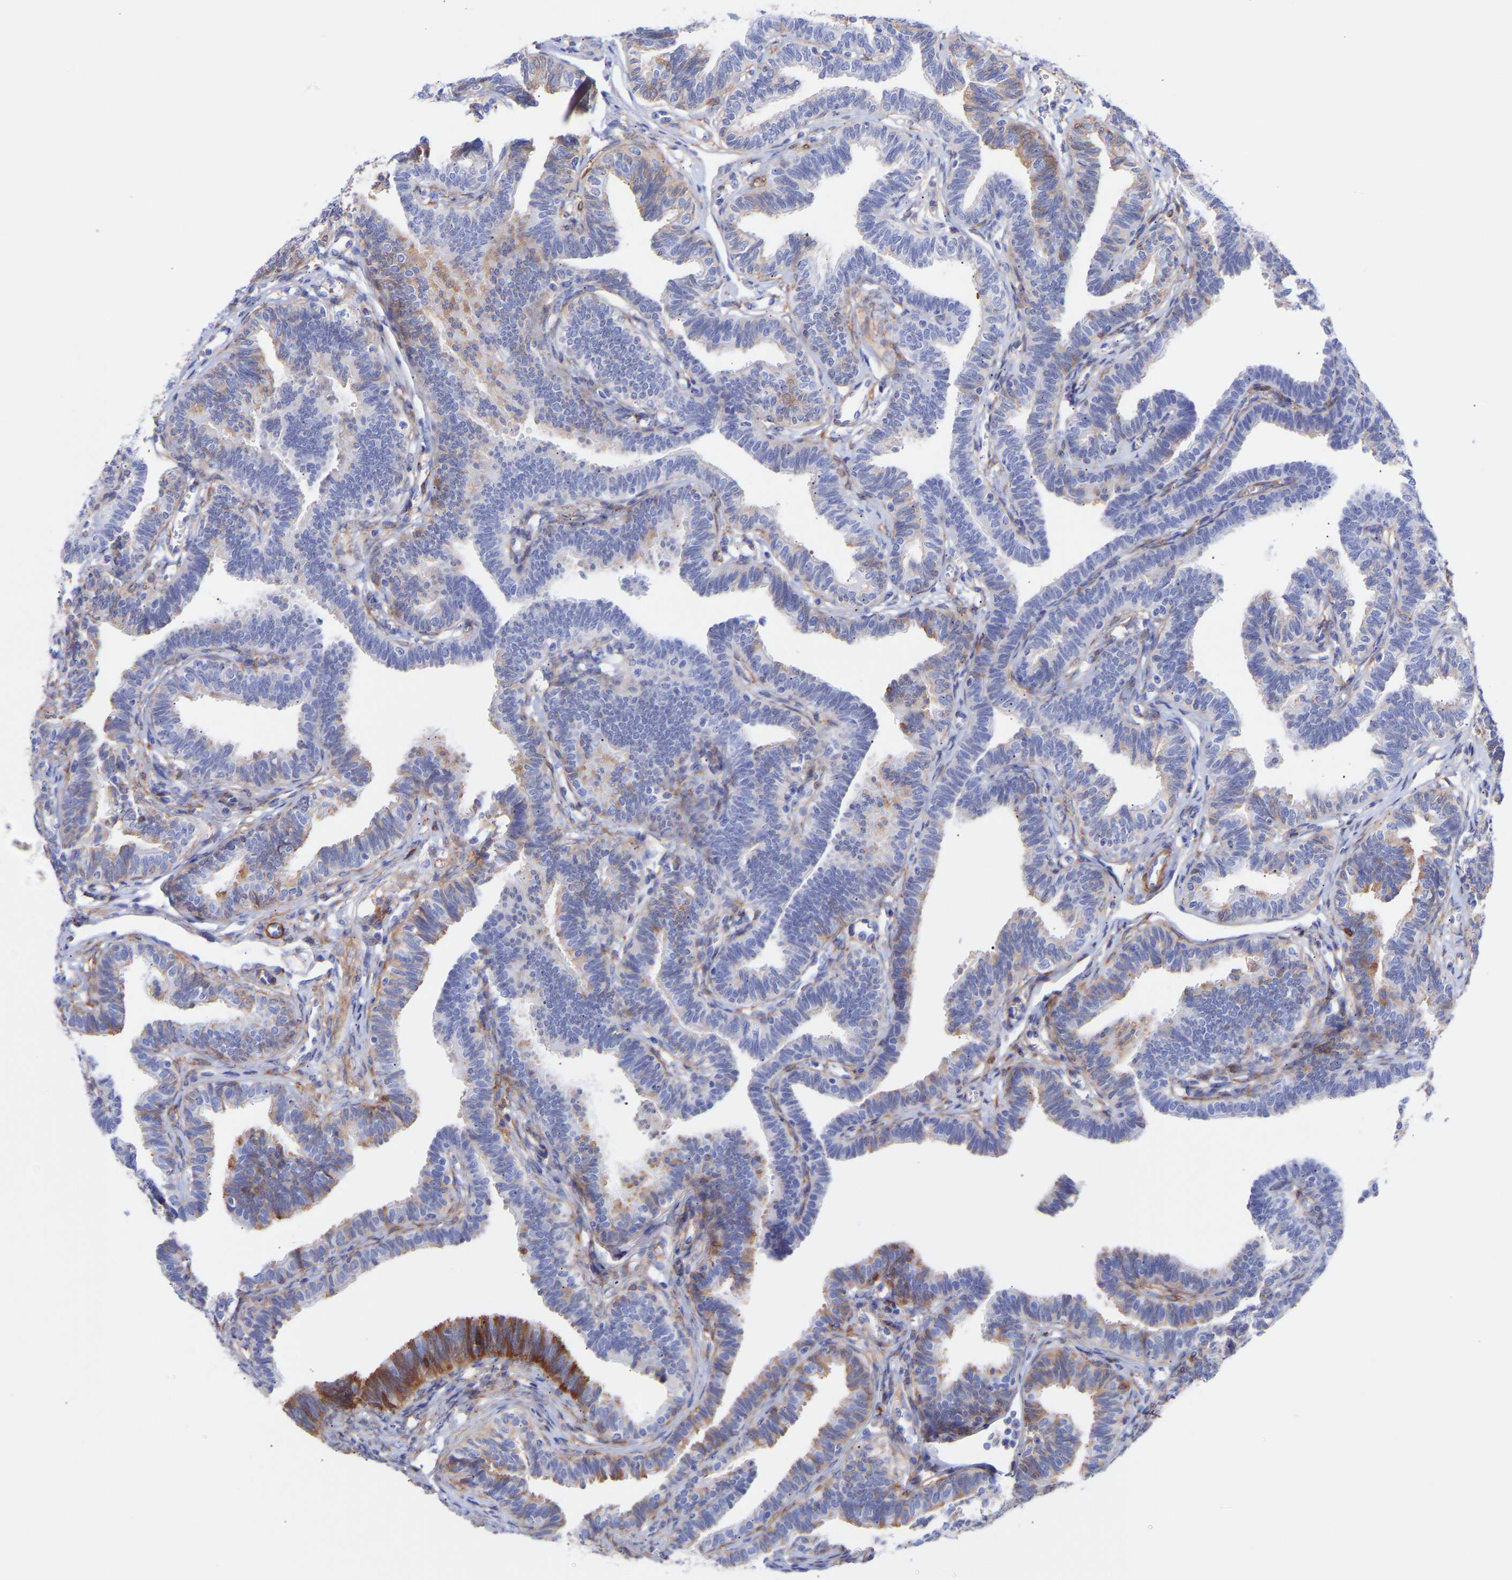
{"staining": {"intensity": "moderate", "quantity": "<25%", "location": "cytoplasmic/membranous"}, "tissue": "fallopian tube", "cell_type": "Glandular cells", "image_type": "normal", "snomed": [{"axis": "morphology", "description": "Normal tissue, NOS"}, {"axis": "topography", "description": "Fallopian tube"}, {"axis": "topography", "description": "Ovary"}], "caption": "Immunohistochemical staining of normal fallopian tube exhibits <25% levels of moderate cytoplasmic/membranous protein expression in approximately <25% of glandular cells. (Stains: DAB in brown, nuclei in blue, Microscopy: brightfield microscopy at high magnification).", "gene": "AMPH", "patient": {"sex": "female", "age": 23}}